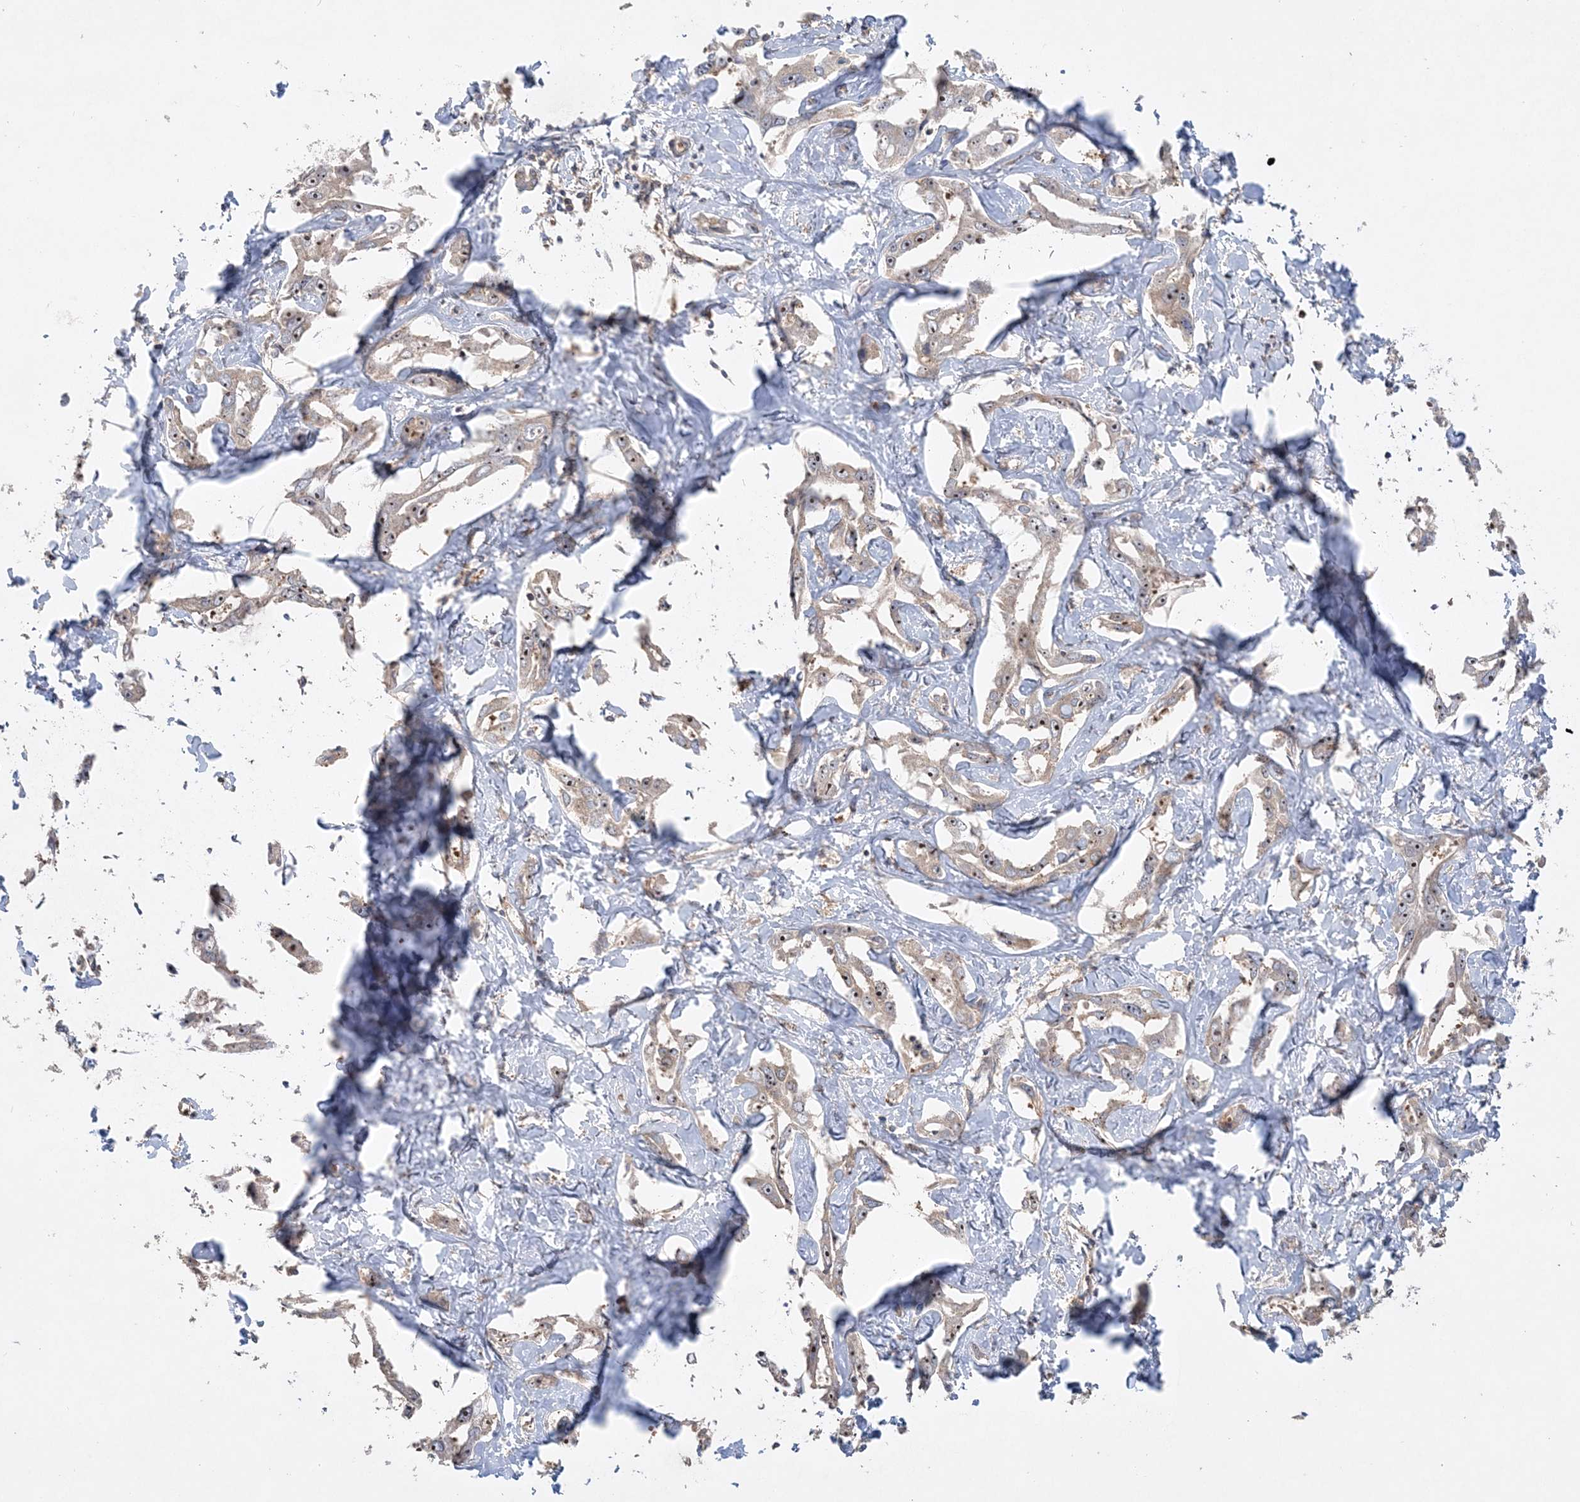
{"staining": {"intensity": "moderate", "quantity": "<25%", "location": "cytoplasmic/membranous,nuclear"}, "tissue": "liver cancer", "cell_type": "Tumor cells", "image_type": "cancer", "snomed": [{"axis": "morphology", "description": "Cholangiocarcinoma"}, {"axis": "topography", "description": "Liver"}], "caption": "Human liver cancer stained for a protein (brown) reveals moderate cytoplasmic/membranous and nuclear positive expression in about <25% of tumor cells.", "gene": "ACAP2", "patient": {"sex": "male", "age": 59}}